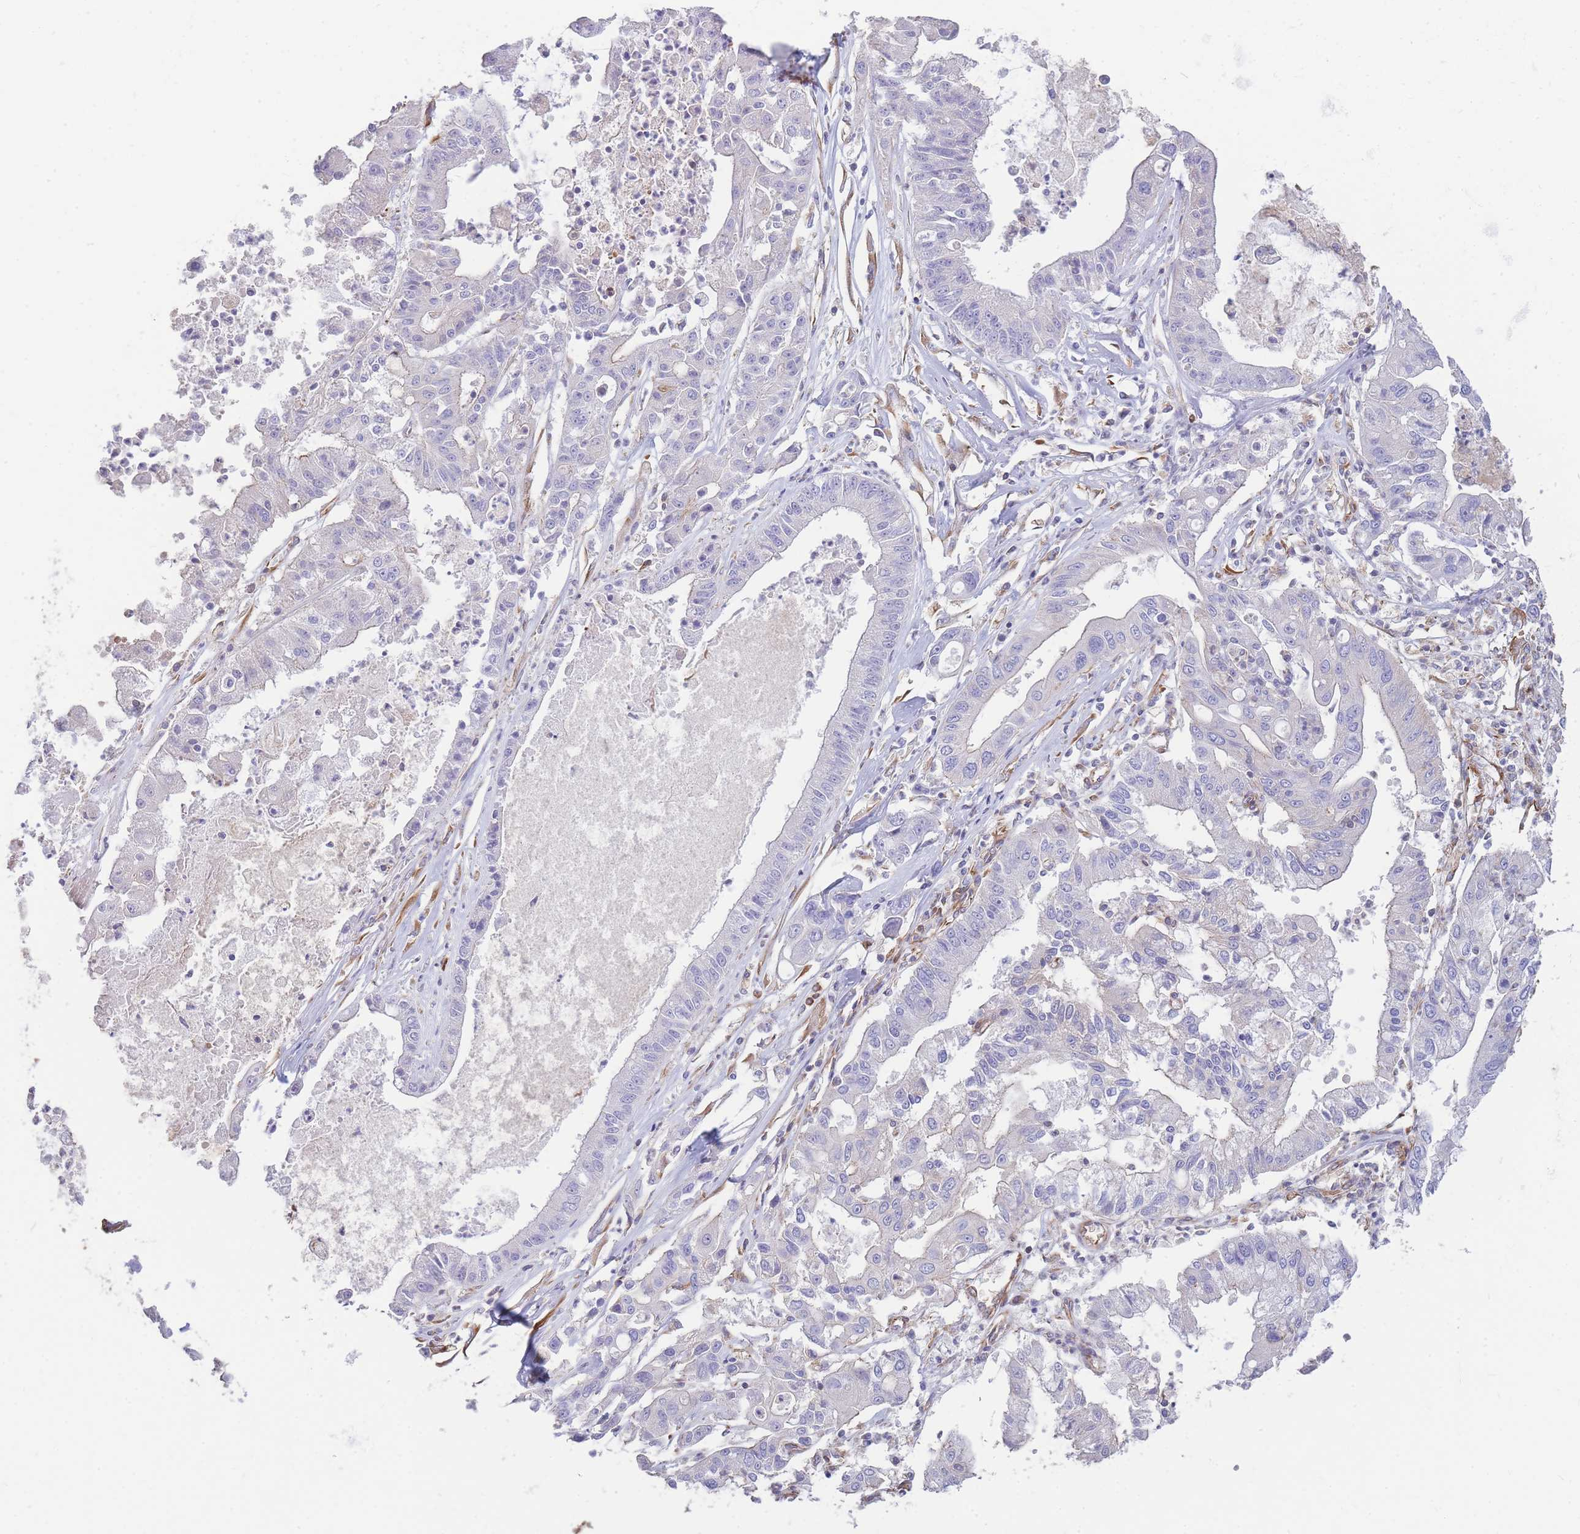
{"staining": {"intensity": "negative", "quantity": "none", "location": "none"}, "tissue": "ovarian cancer", "cell_type": "Tumor cells", "image_type": "cancer", "snomed": [{"axis": "morphology", "description": "Cystadenocarcinoma, mucinous, NOS"}, {"axis": "topography", "description": "Ovary"}], "caption": "The photomicrograph shows no staining of tumor cells in ovarian mucinous cystadenocarcinoma.", "gene": "ANKRD53", "patient": {"sex": "female", "age": 70}}